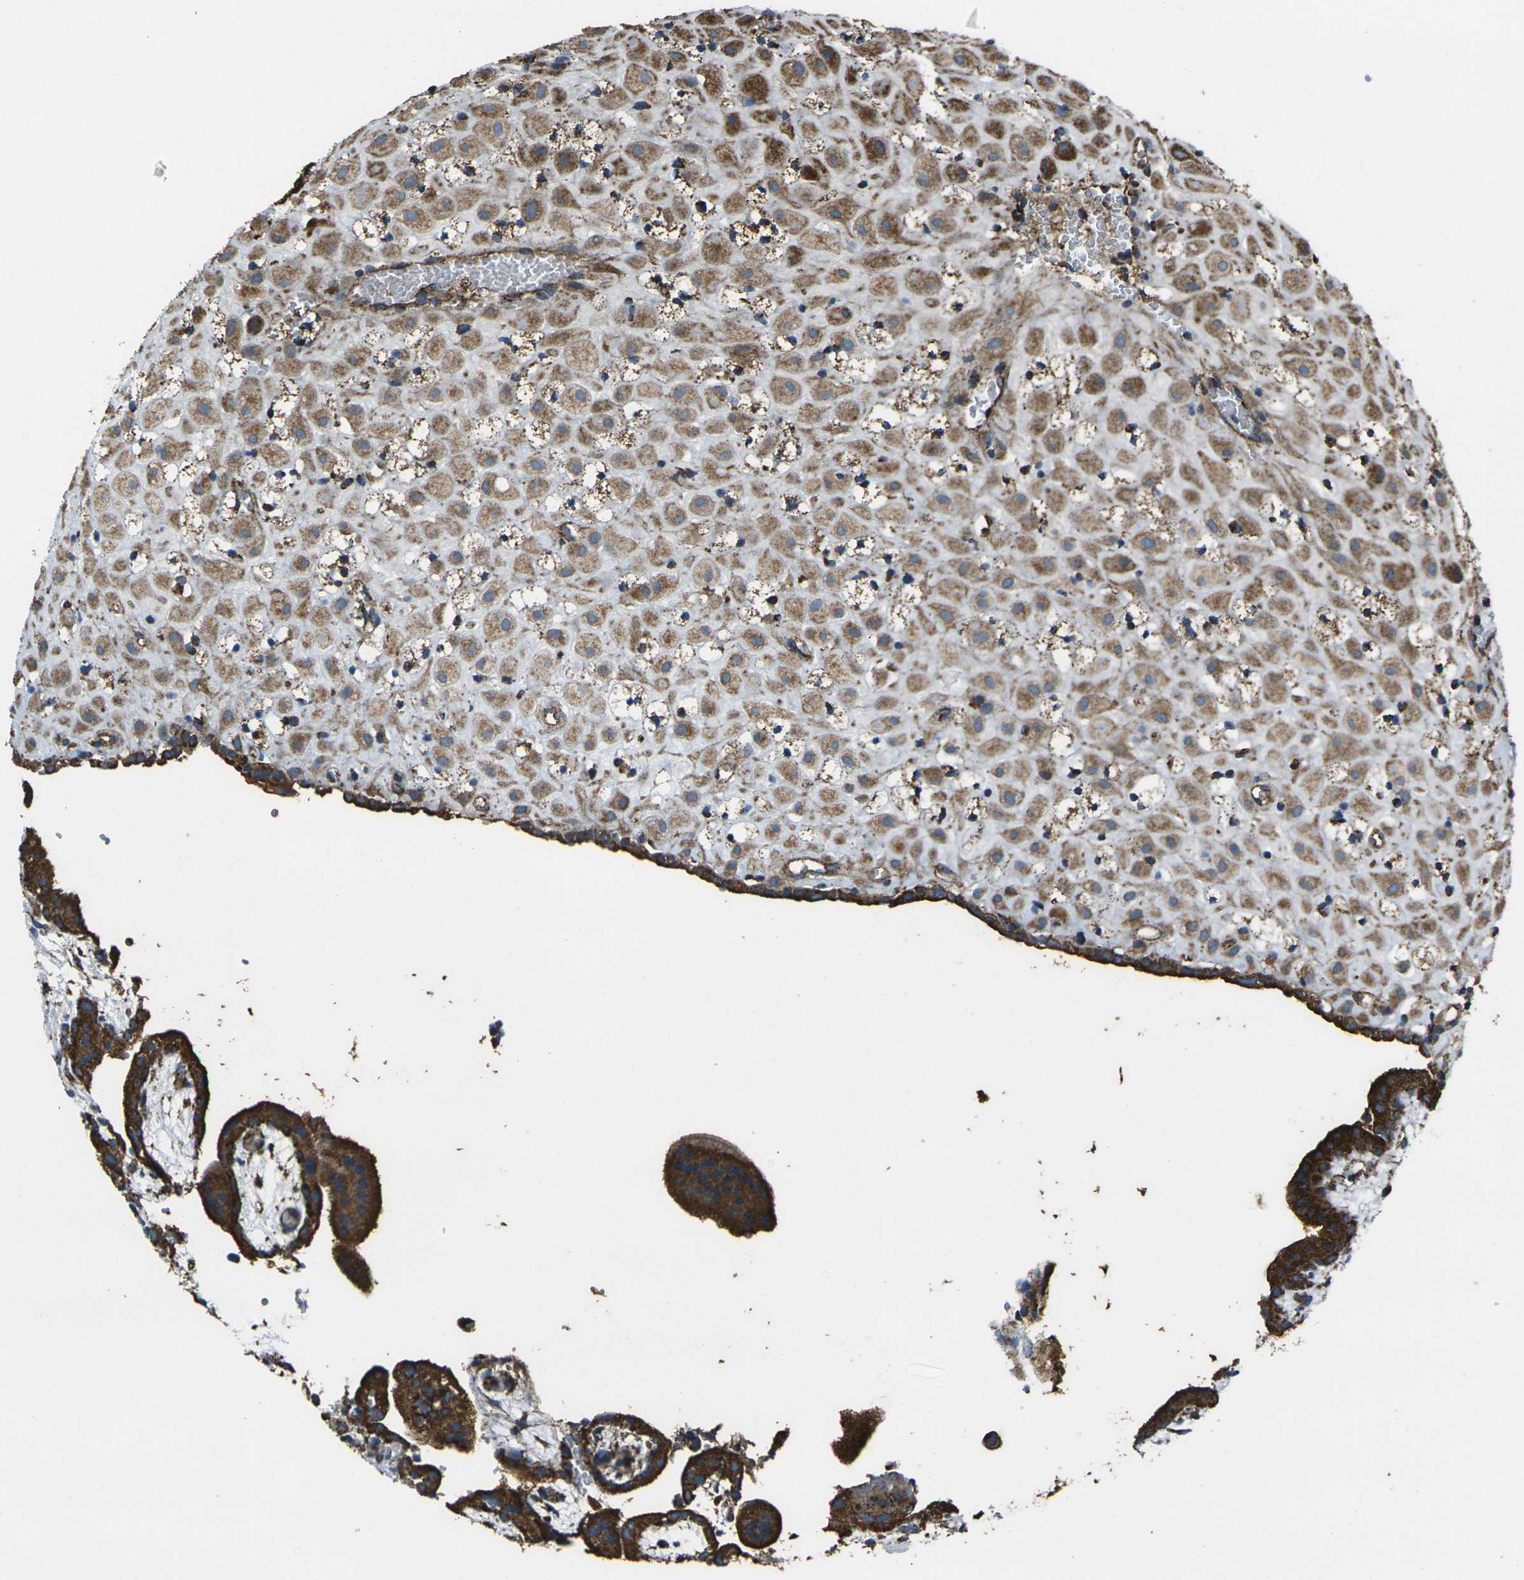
{"staining": {"intensity": "moderate", "quantity": ">75%", "location": "cytoplasmic/membranous"}, "tissue": "placenta", "cell_type": "Decidual cells", "image_type": "normal", "snomed": [{"axis": "morphology", "description": "Normal tissue, NOS"}, {"axis": "topography", "description": "Placenta"}], "caption": "Immunohistochemistry of normal human placenta shows medium levels of moderate cytoplasmic/membranous staining in about >75% of decidual cells.", "gene": "KLHL5", "patient": {"sex": "female", "age": 18}}